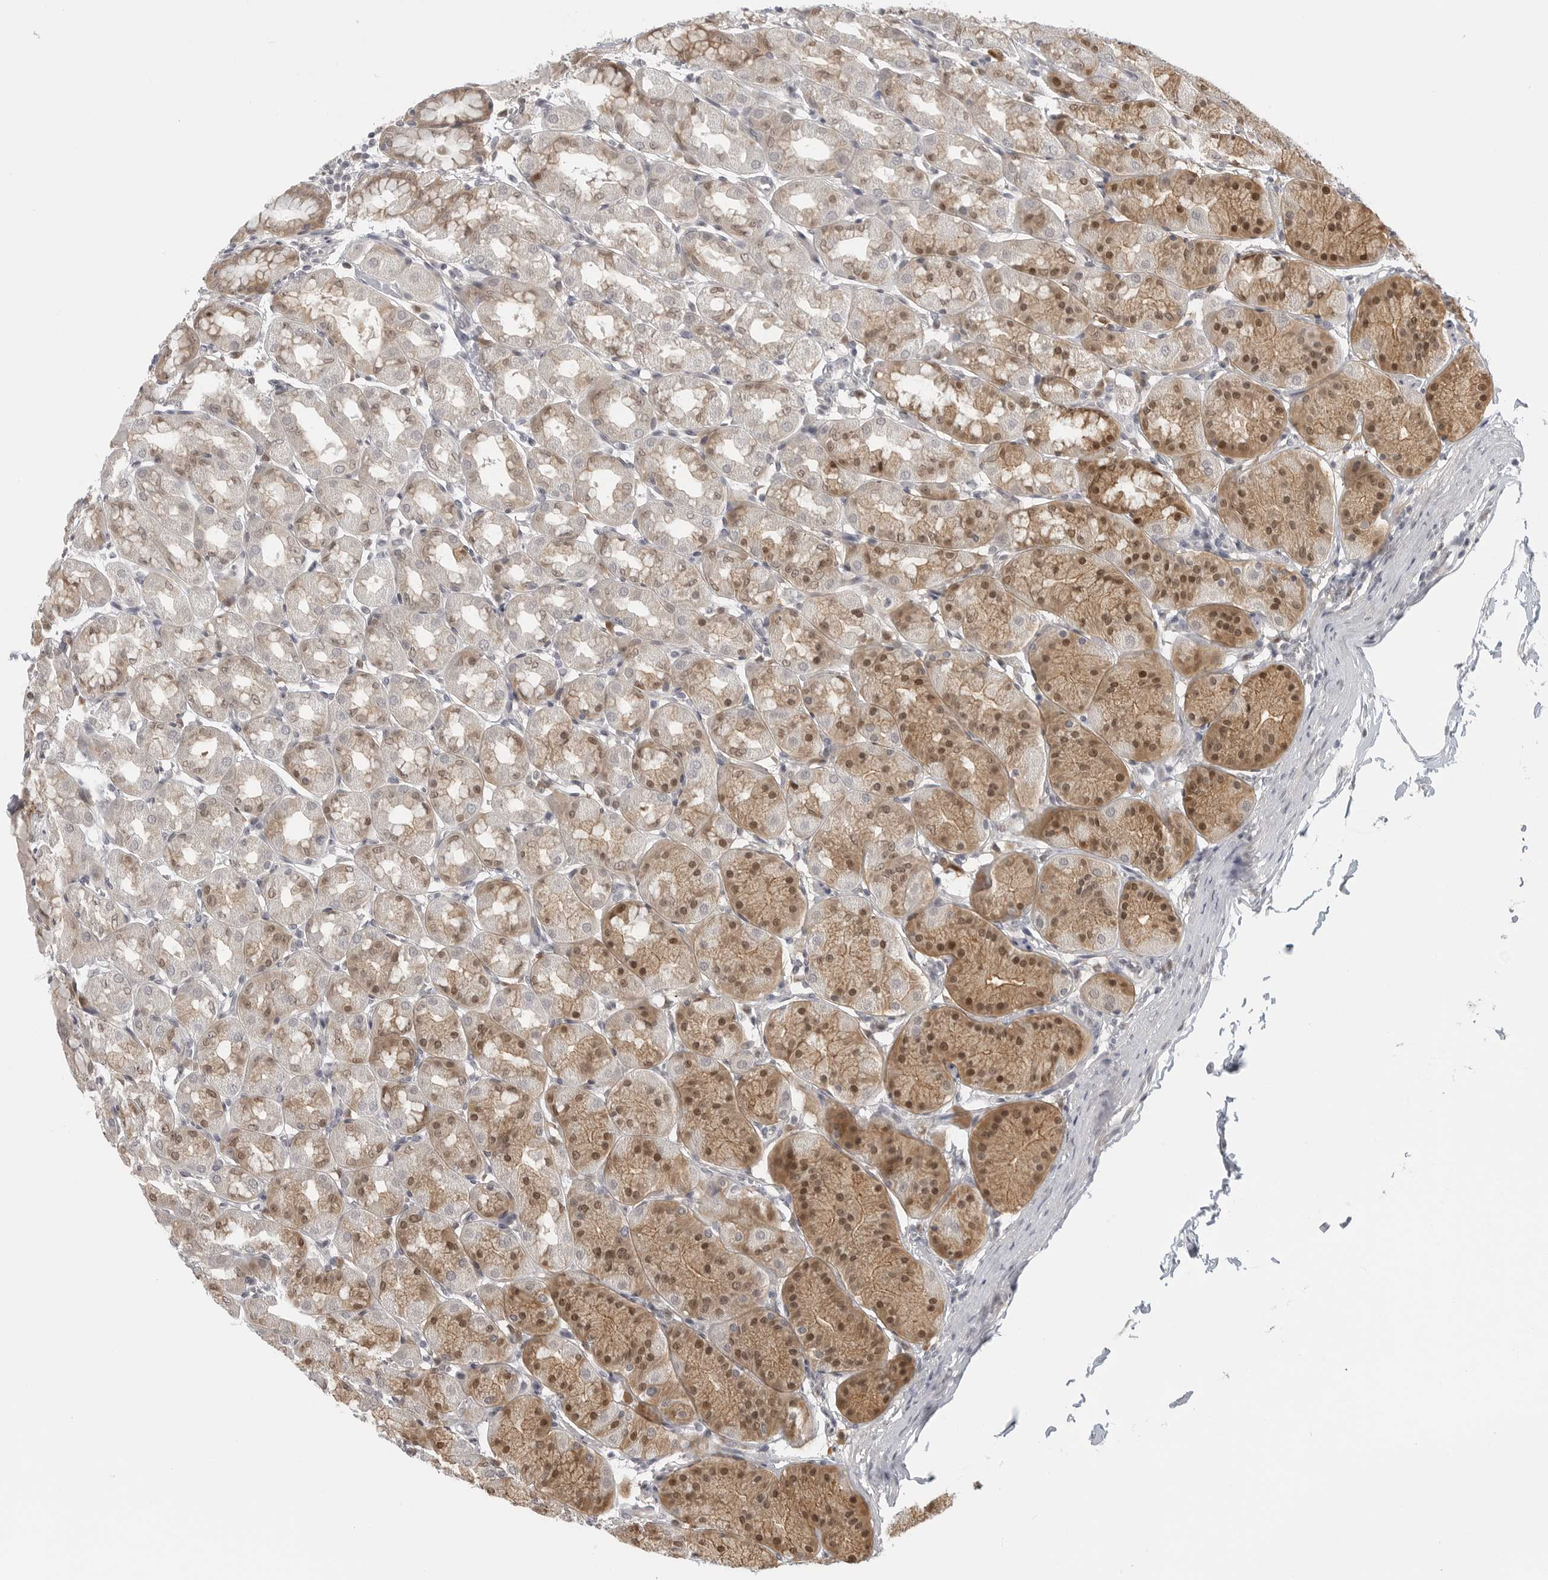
{"staining": {"intensity": "moderate", "quantity": ">75%", "location": "cytoplasmic/membranous,nuclear"}, "tissue": "stomach", "cell_type": "Glandular cells", "image_type": "normal", "snomed": [{"axis": "morphology", "description": "Normal tissue, NOS"}, {"axis": "topography", "description": "Stomach"}], "caption": "Immunohistochemistry (DAB) staining of unremarkable human stomach exhibits moderate cytoplasmic/membranous,nuclear protein expression in about >75% of glandular cells. The protein of interest is stained brown, and the nuclei are stained in blue (DAB (3,3'-diaminobenzidine) IHC with brightfield microscopy, high magnification).", "gene": "CTIF", "patient": {"sex": "male", "age": 42}}